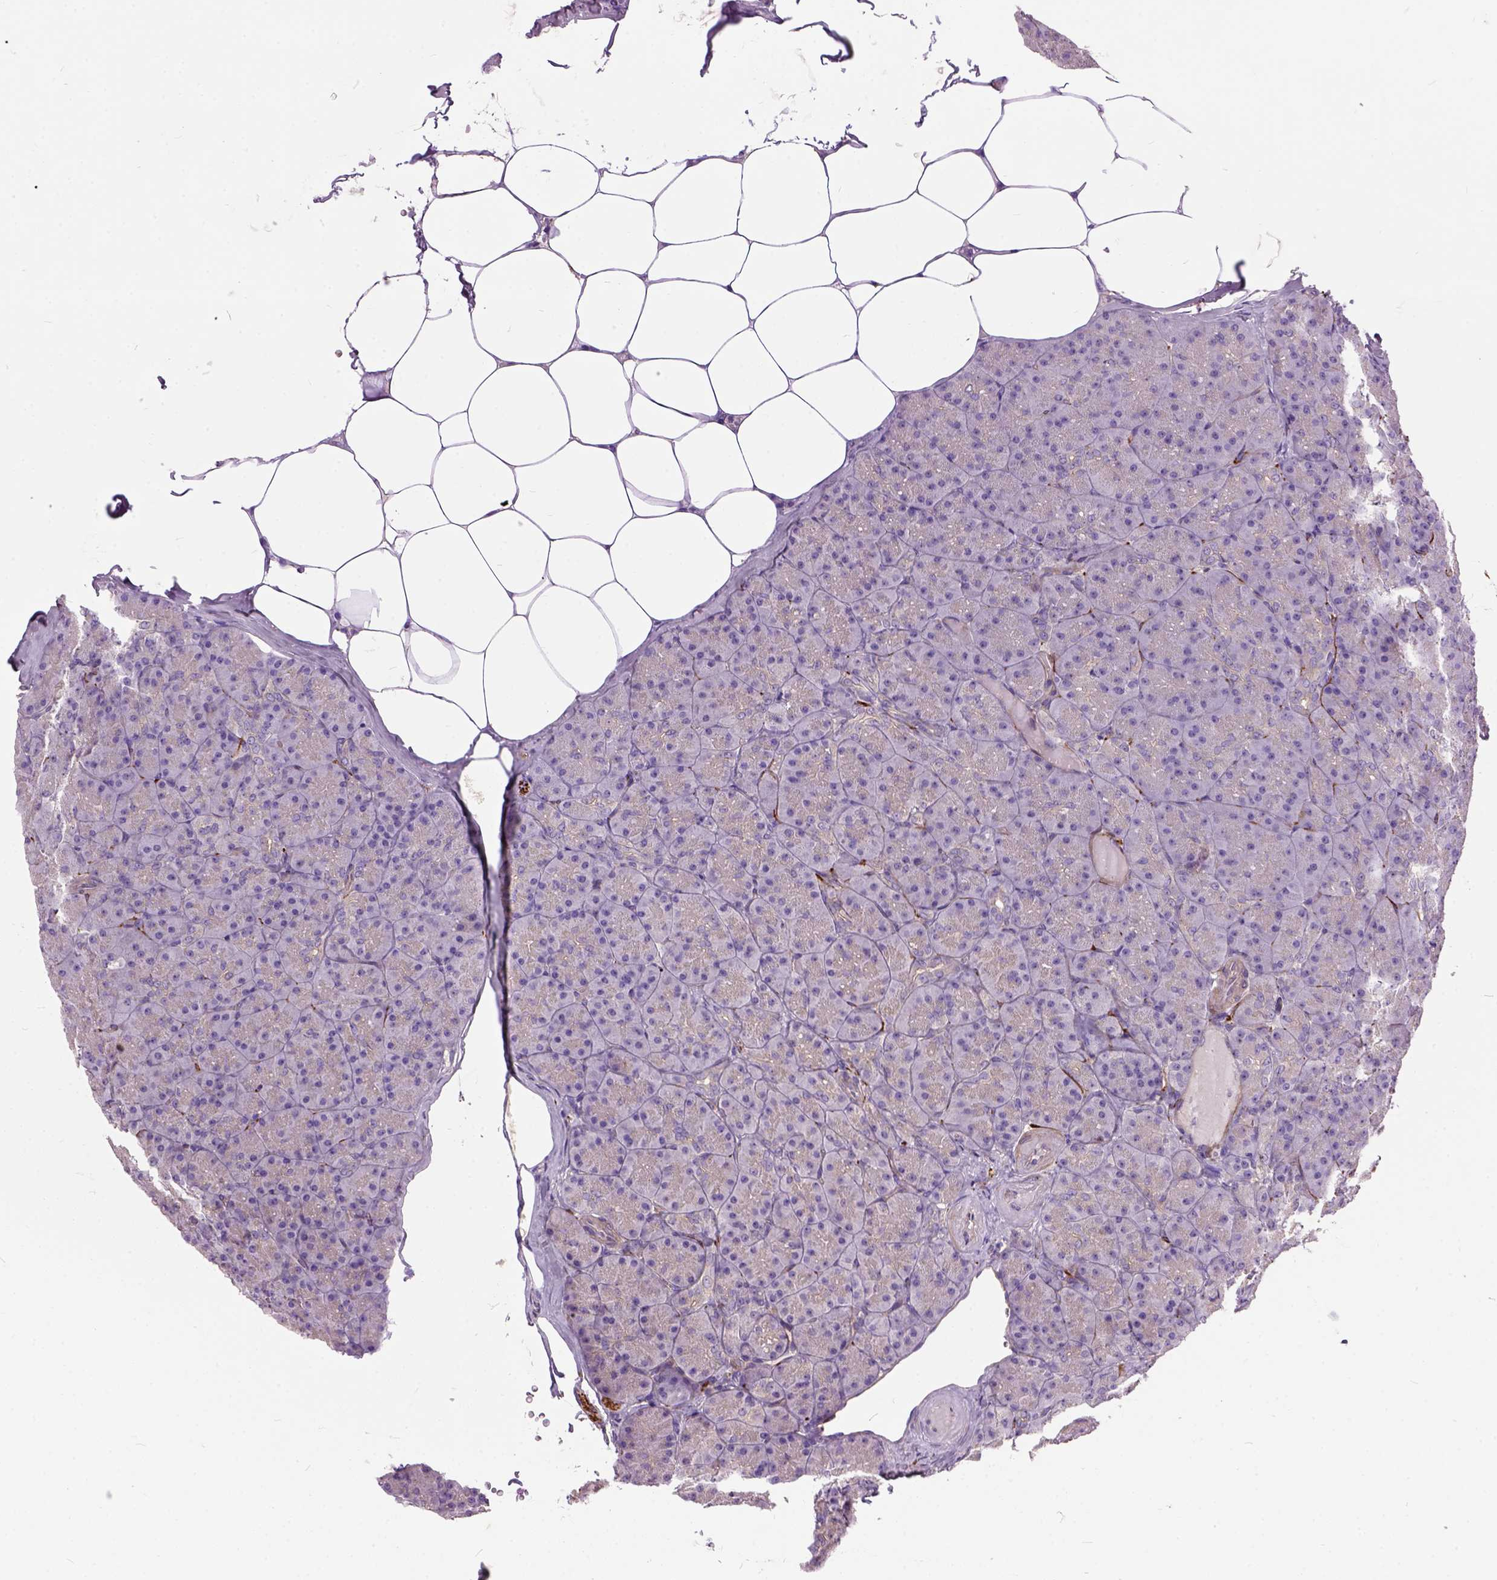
{"staining": {"intensity": "moderate", "quantity": "25%-75%", "location": "cytoplasmic/membranous"}, "tissue": "pancreas", "cell_type": "Exocrine glandular cells", "image_type": "normal", "snomed": [{"axis": "morphology", "description": "Normal tissue, NOS"}, {"axis": "topography", "description": "Pancreas"}], "caption": "Exocrine glandular cells demonstrate medium levels of moderate cytoplasmic/membranous expression in about 25%-75% of cells in unremarkable pancreas.", "gene": "MAPT", "patient": {"sex": "male", "age": 57}}